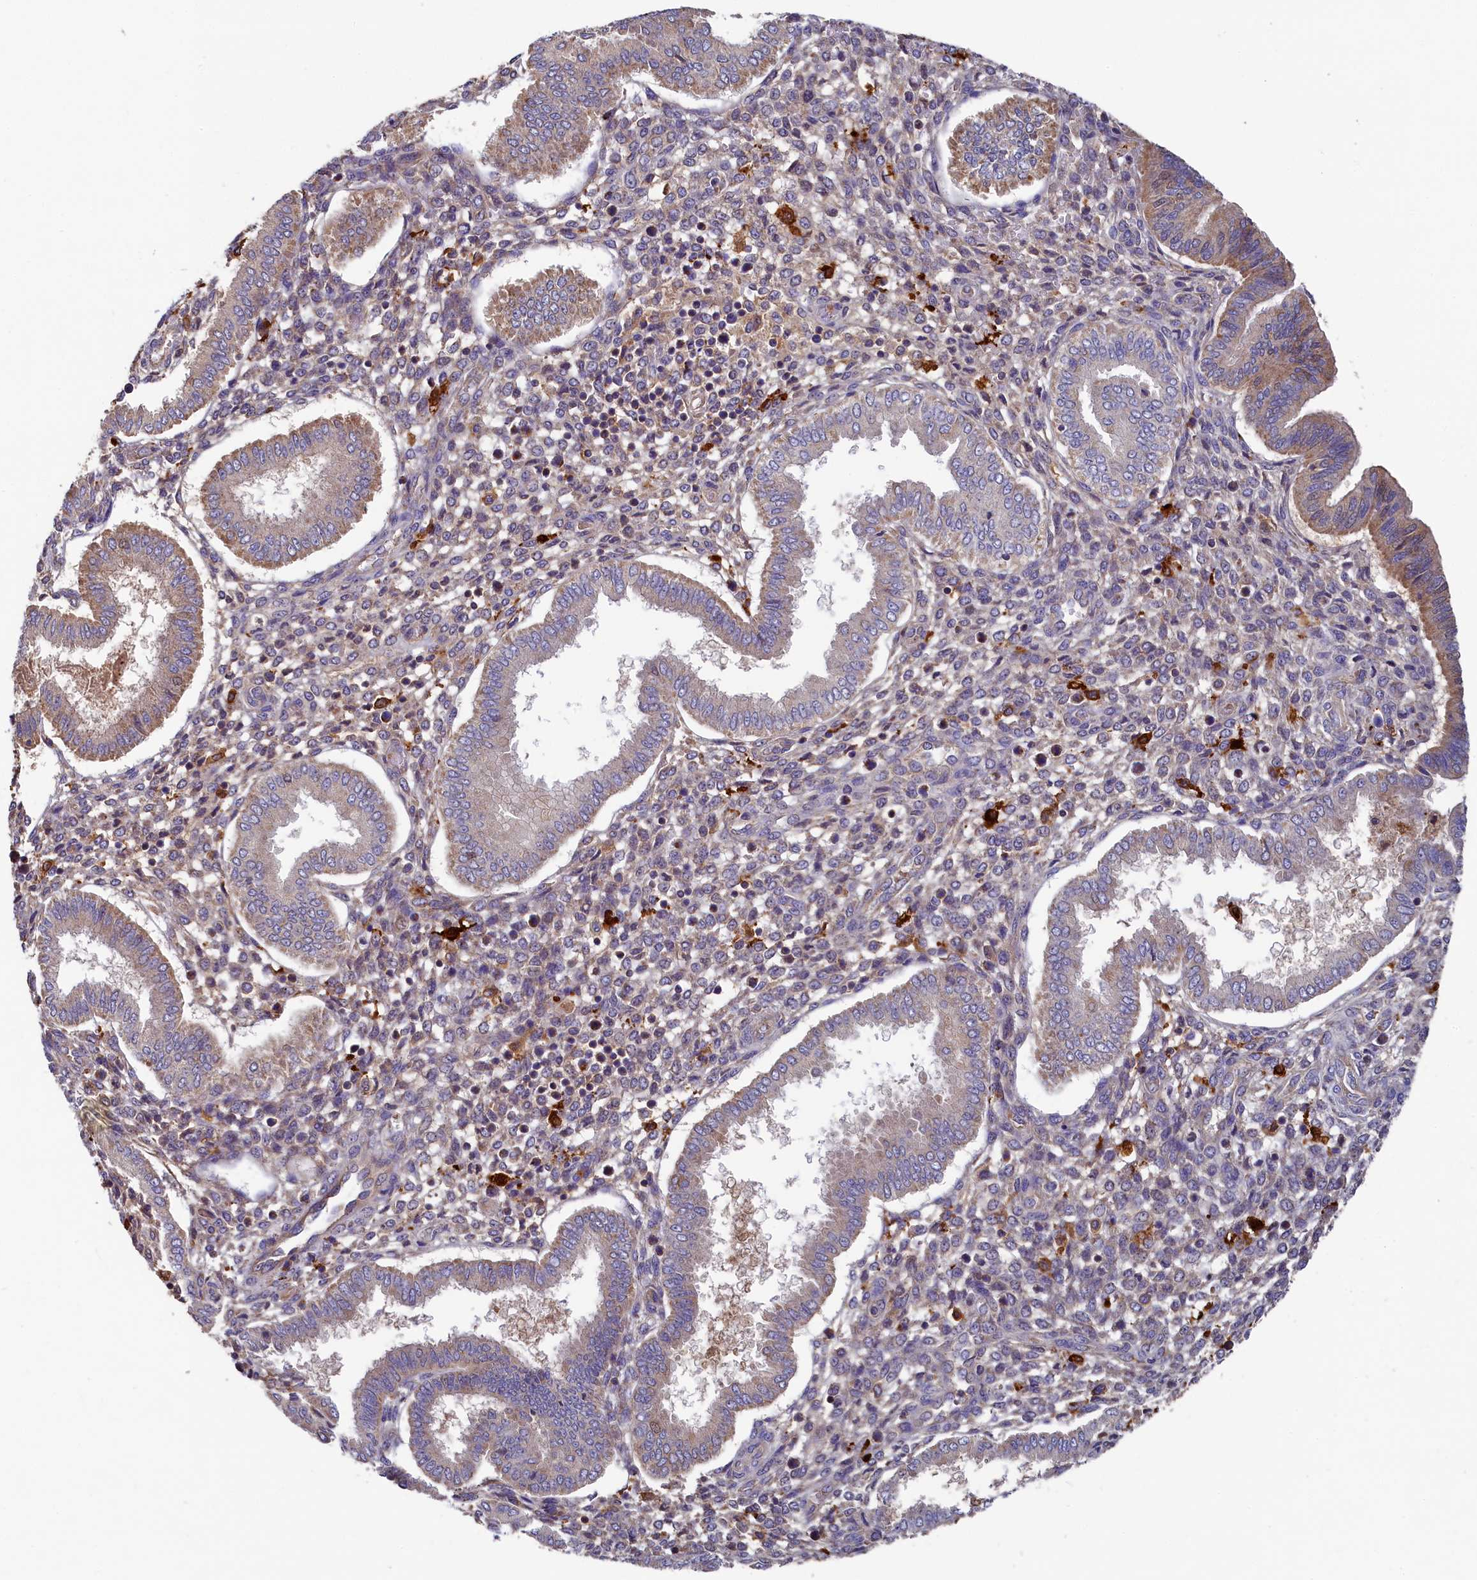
{"staining": {"intensity": "negative", "quantity": "none", "location": "none"}, "tissue": "endometrium", "cell_type": "Cells in endometrial stroma", "image_type": "normal", "snomed": [{"axis": "morphology", "description": "Normal tissue, NOS"}, {"axis": "topography", "description": "Endometrium"}], "caption": "A high-resolution photomicrograph shows immunohistochemistry (IHC) staining of benign endometrium, which exhibits no significant expression in cells in endometrial stroma.", "gene": "SEC31B", "patient": {"sex": "female", "age": 24}}